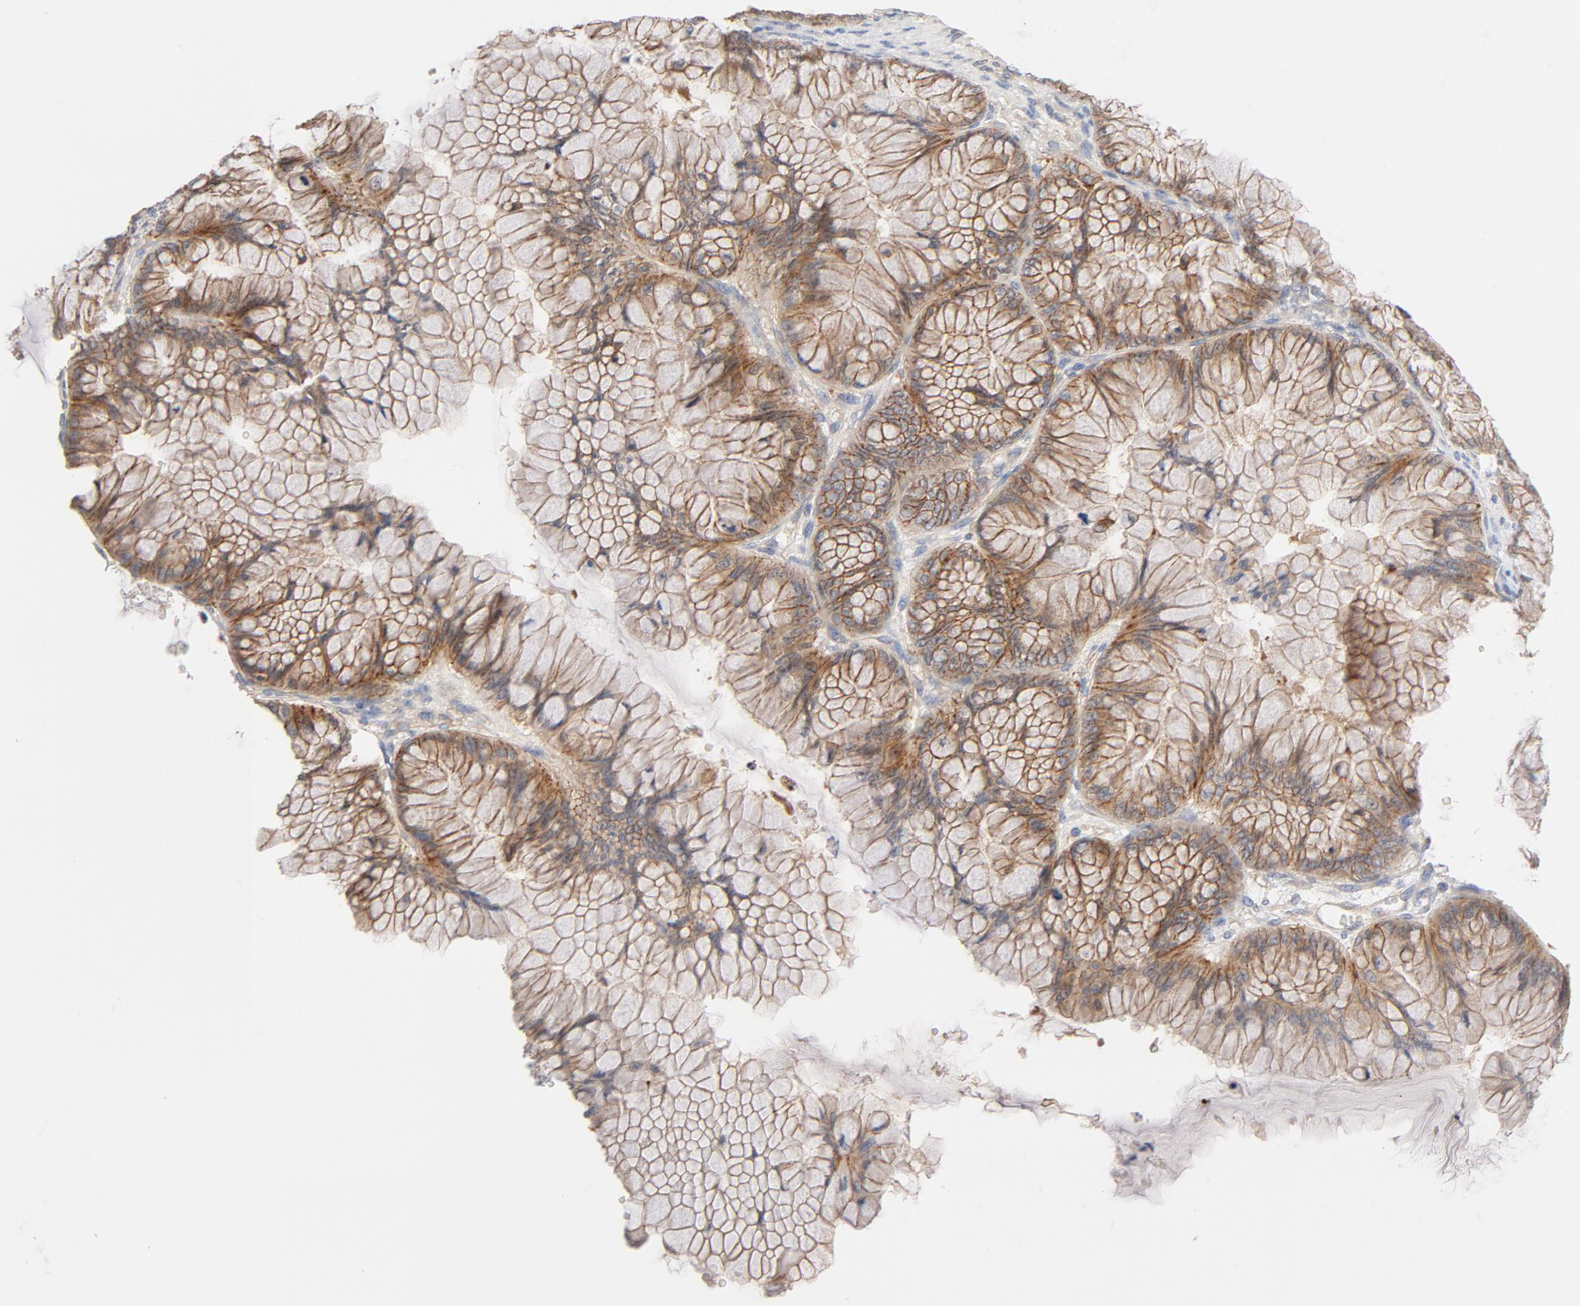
{"staining": {"intensity": "strong", "quantity": ">75%", "location": "cytoplasmic/membranous"}, "tissue": "ovarian cancer", "cell_type": "Tumor cells", "image_type": "cancer", "snomed": [{"axis": "morphology", "description": "Cystadenocarcinoma, mucinous, NOS"}, {"axis": "topography", "description": "Ovary"}], "caption": "An image of ovarian mucinous cystadenocarcinoma stained for a protein demonstrates strong cytoplasmic/membranous brown staining in tumor cells.", "gene": "STRN3", "patient": {"sex": "female", "age": 63}}